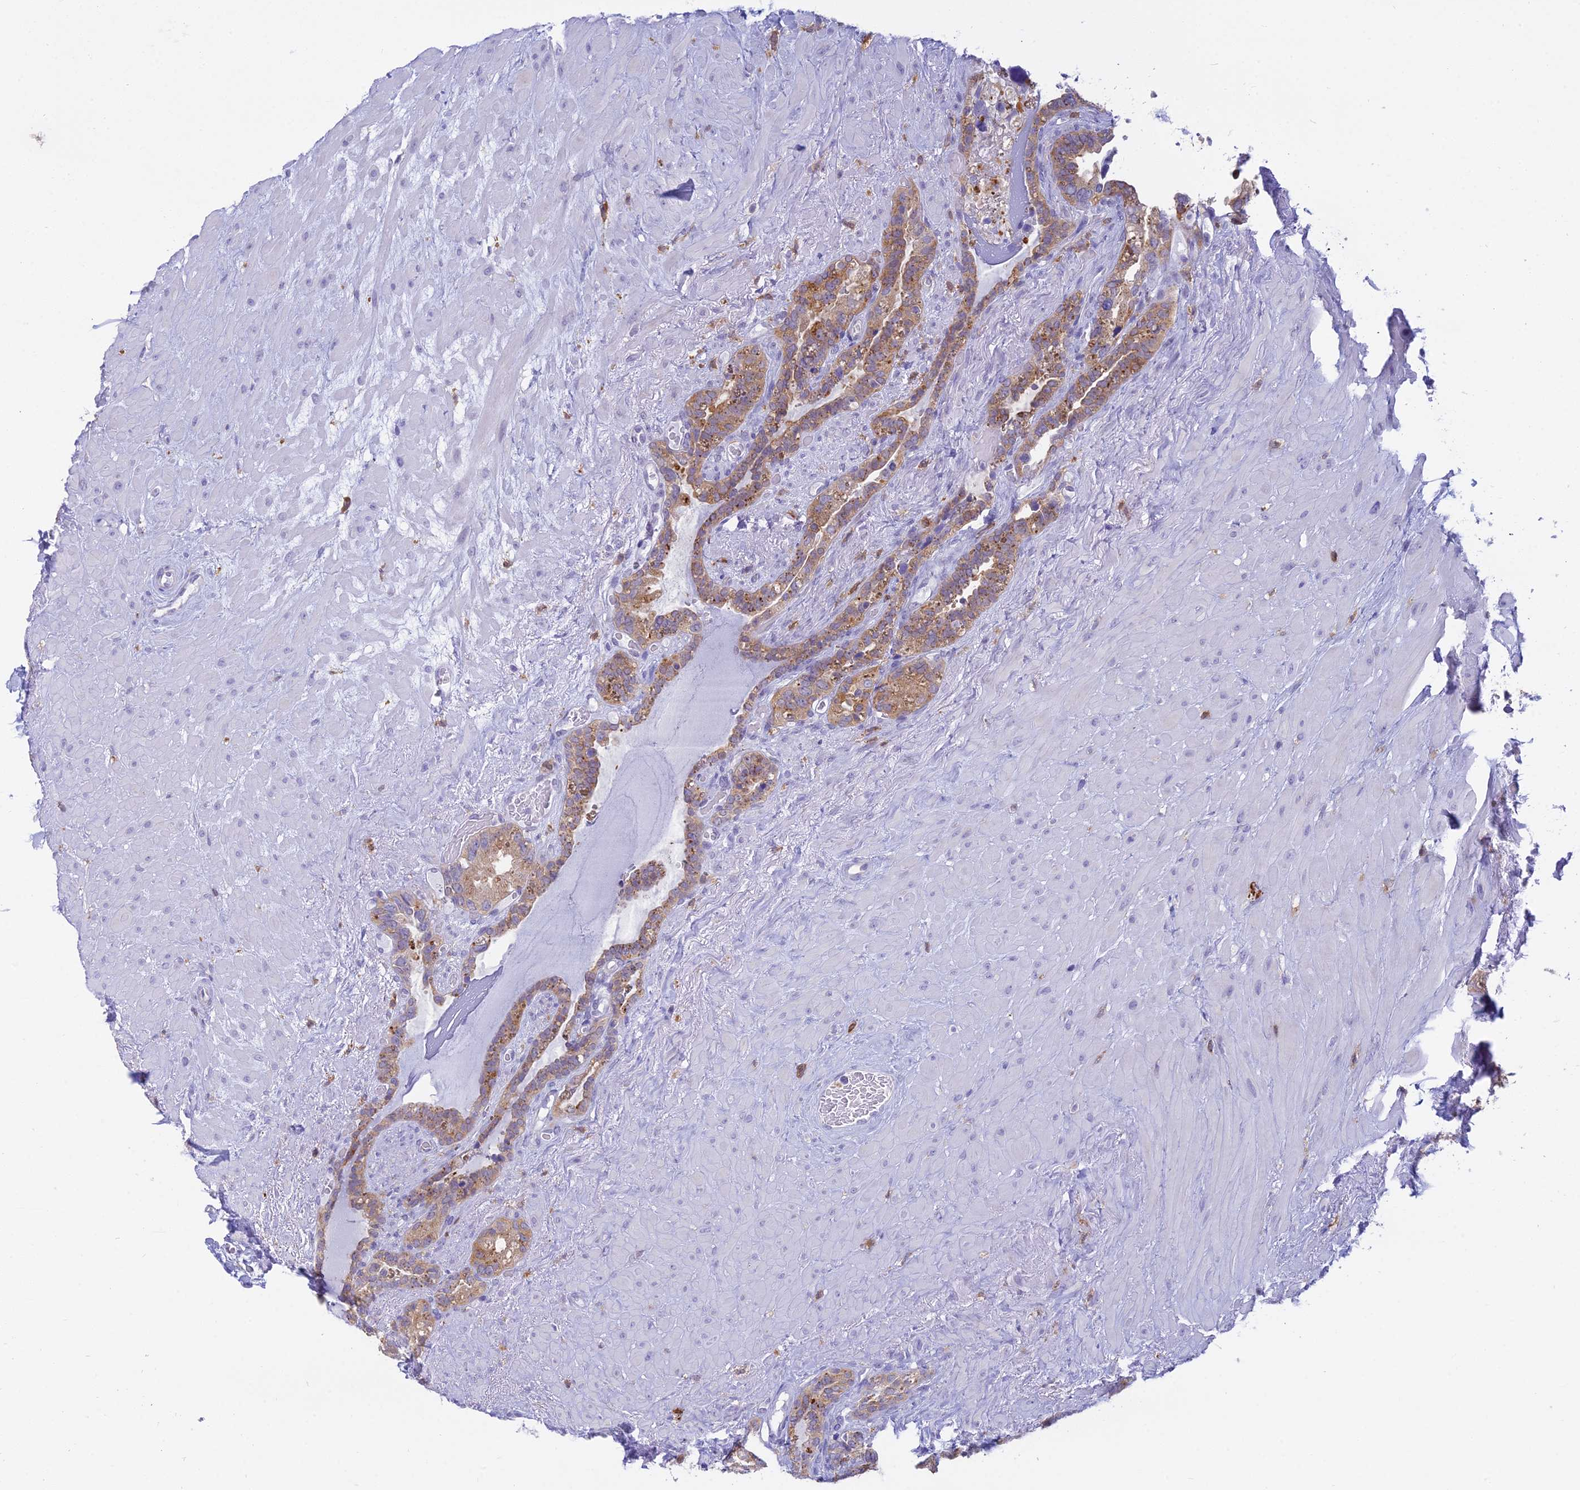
{"staining": {"intensity": "moderate", "quantity": ">75%", "location": "cytoplasmic/membranous"}, "tissue": "seminal vesicle", "cell_type": "Glandular cells", "image_type": "normal", "snomed": [{"axis": "morphology", "description": "Normal tissue, NOS"}, {"axis": "topography", "description": "Seminal veicle"}], "caption": "The image shows immunohistochemical staining of normal seminal vesicle. There is moderate cytoplasmic/membranous staining is present in approximately >75% of glandular cells.", "gene": "UBE2G1", "patient": {"sex": "male", "age": 80}}